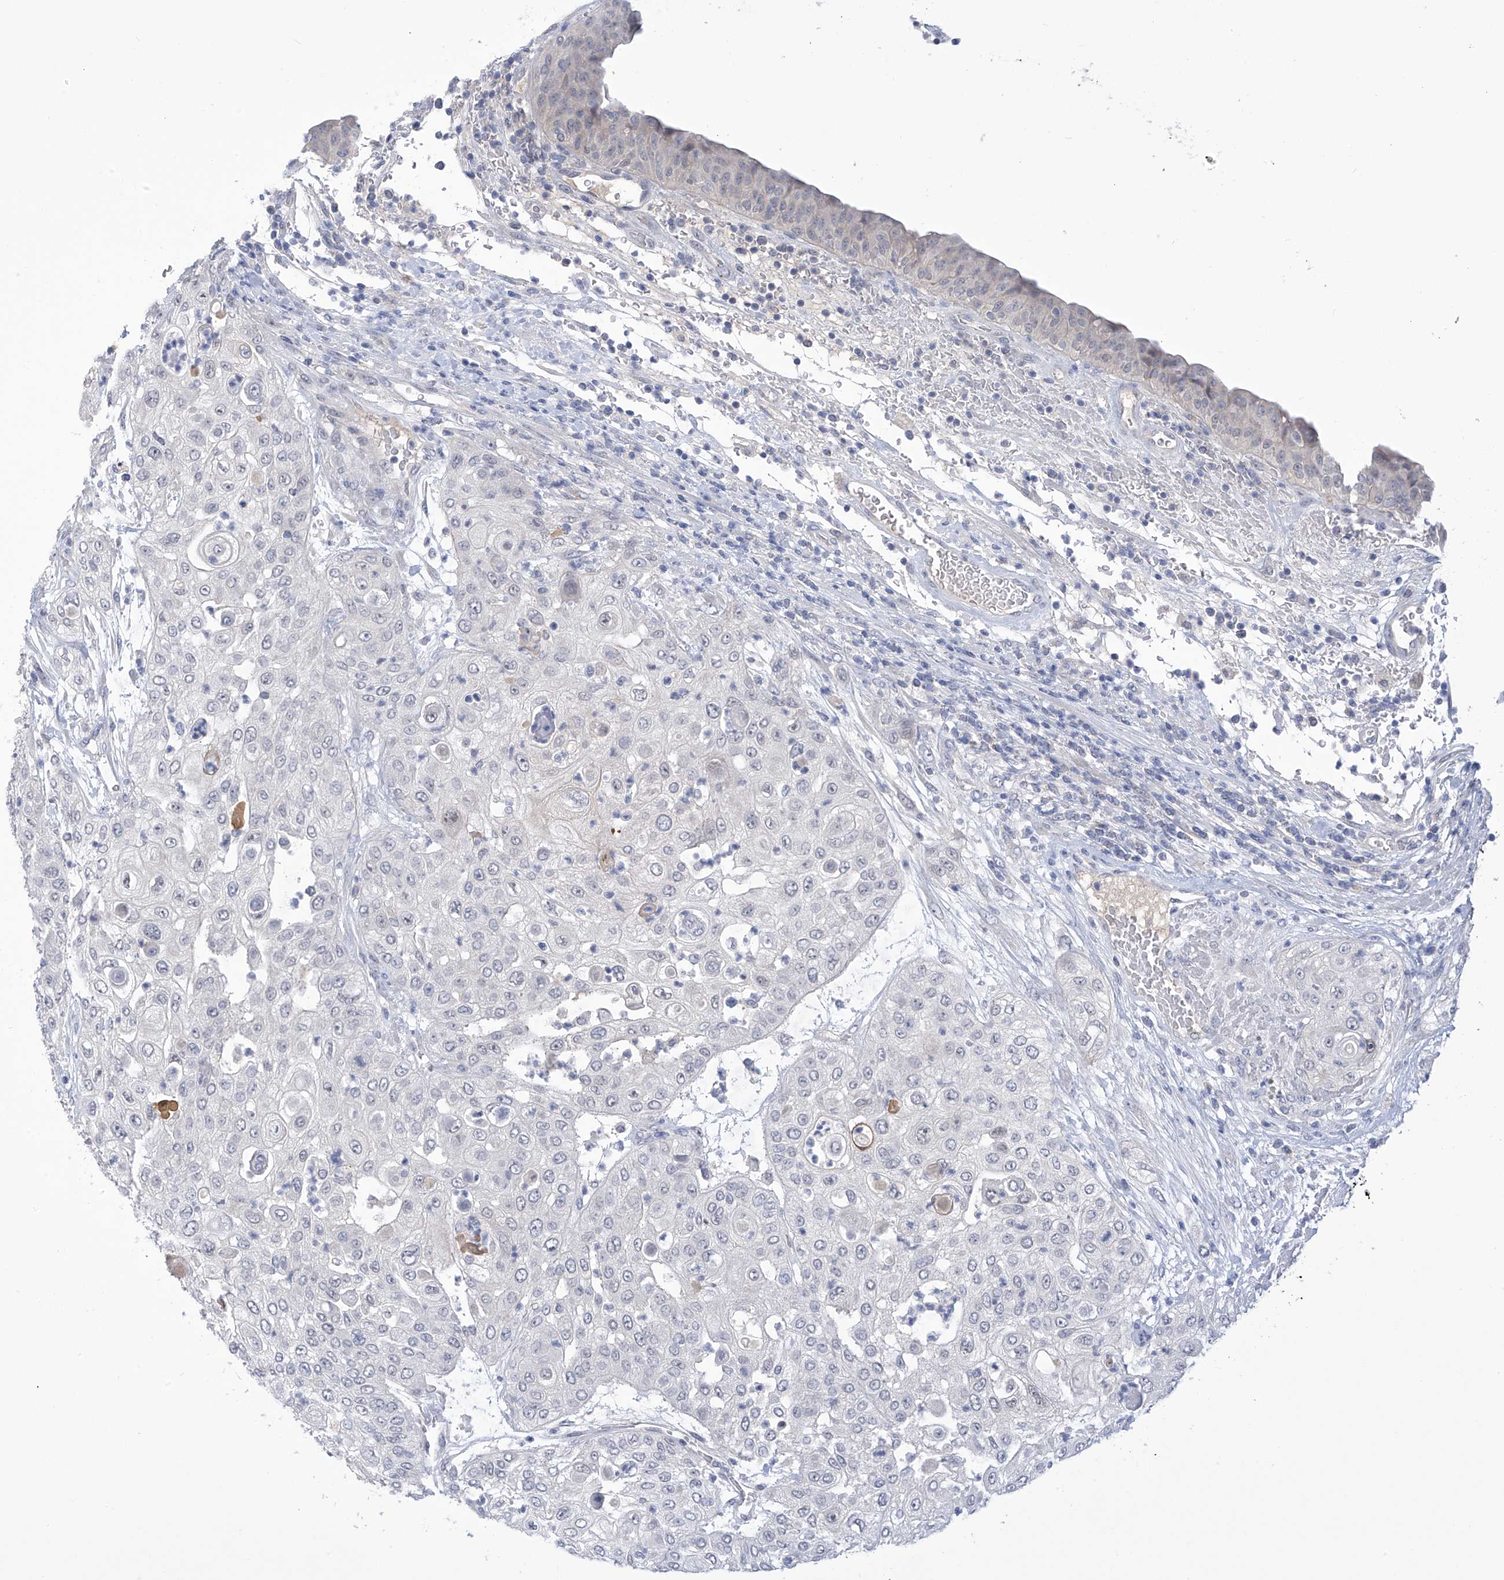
{"staining": {"intensity": "negative", "quantity": "none", "location": "none"}, "tissue": "urothelial cancer", "cell_type": "Tumor cells", "image_type": "cancer", "snomed": [{"axis": "morphology", "description": "Urothelial carcinoma, High grade"}, {"axis": "topography", "description": "Urinary bladder"}], "caption": "This is an immunohistochemistry (IHC) micrograph of human high-grade urothelial carcinoma. There is no positivity in tumor cells.", "gene": "IBA57", "patient": {"sex": "female", "age": 79}}